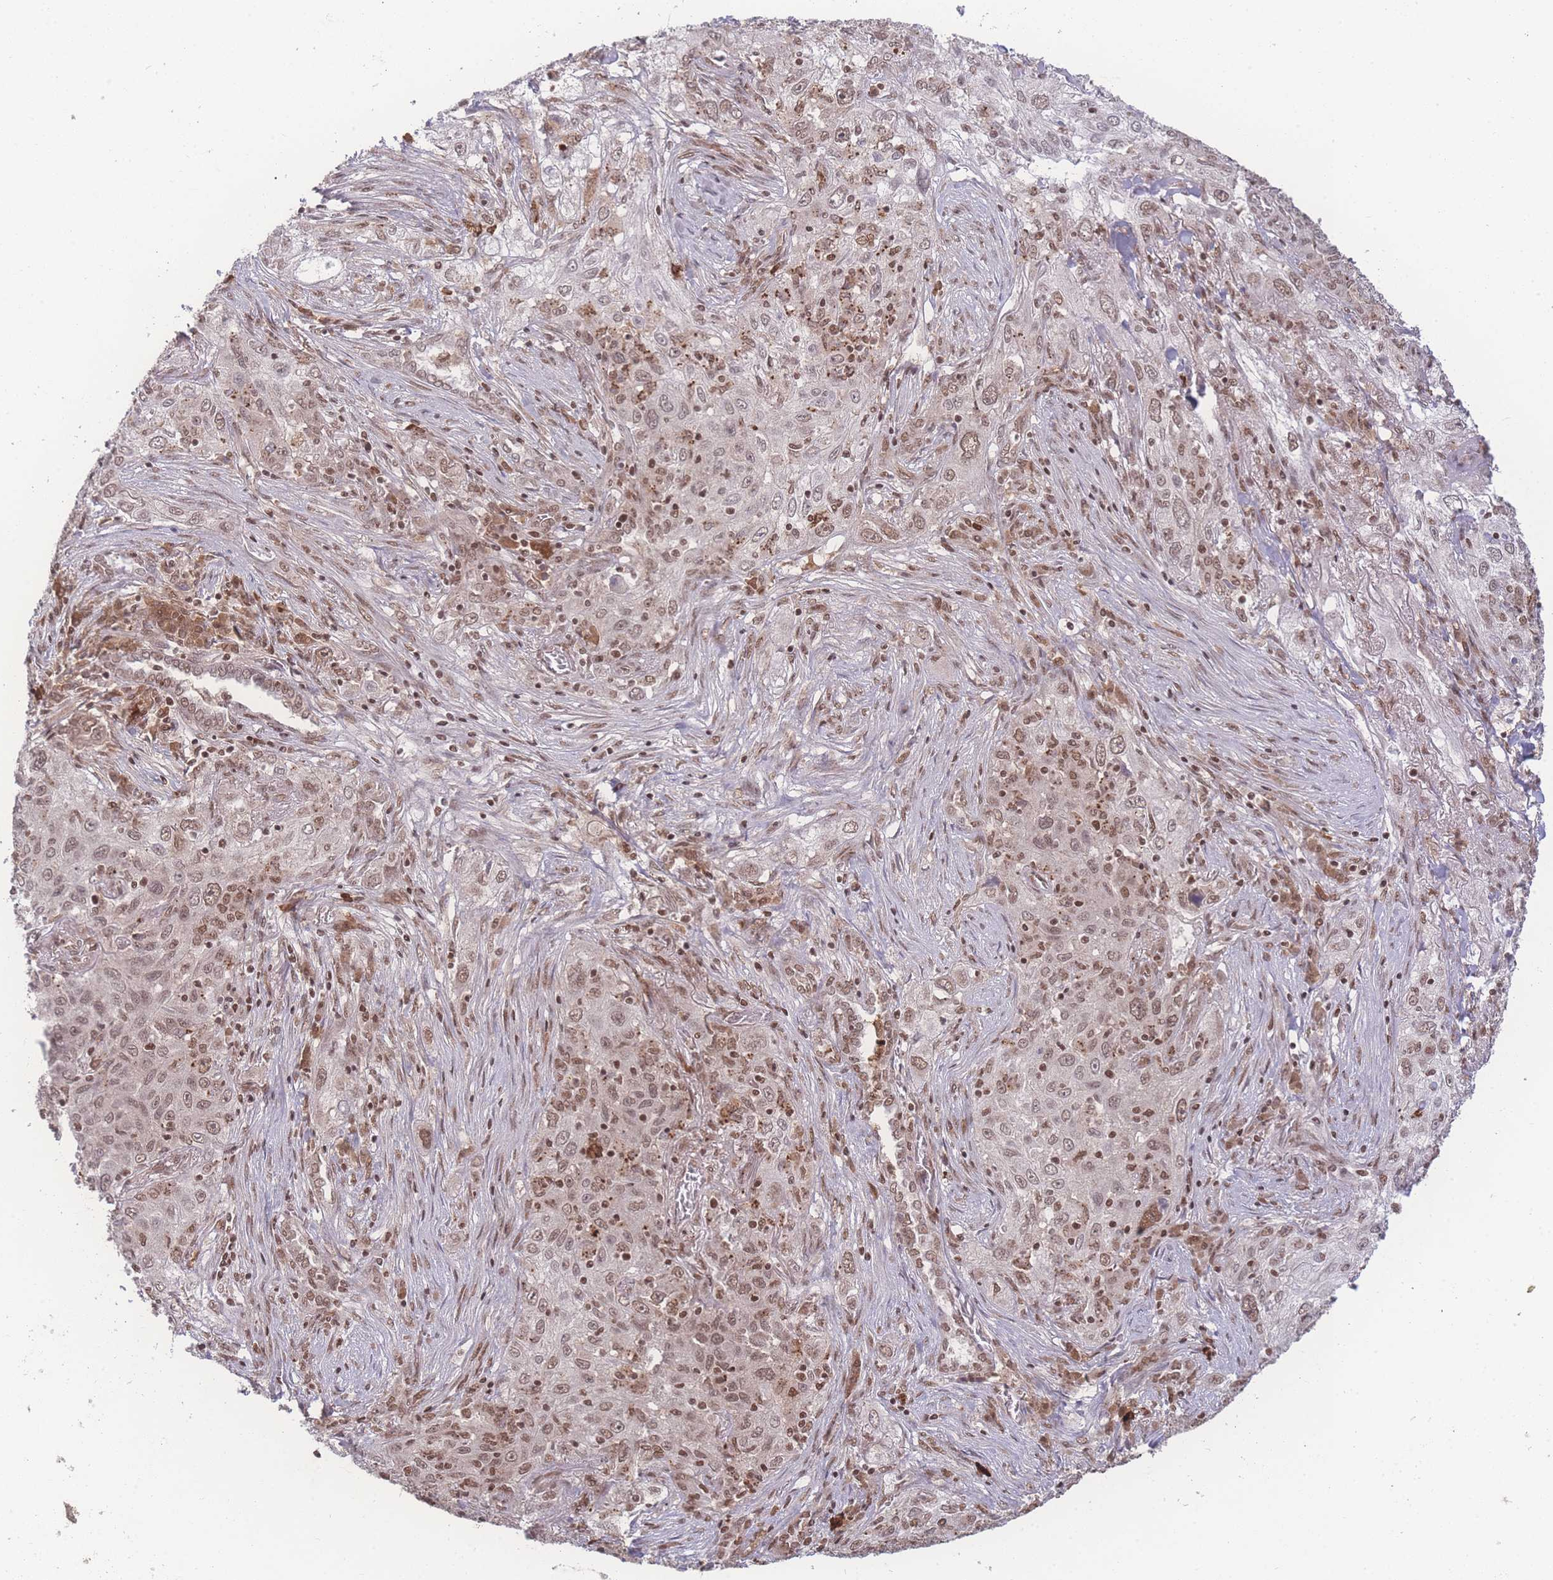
{"staining": {"intensity": "moderate", "quantity": ">75%", "location": "nuclear"}, "tissue": "lung cancer", "cell_type": "Tumor cells", "image_type": "cancer", "snomed": [{"axis": "morphology", "description": "Squamous cell carcinoma, NOS"}, {"axis": "topography", "description": "Lung"}], "caption": "Lung cancer (squamous cell carcinoma) stained for a protein demonstrates moderate nuclear positivity in tumor cells.", "gene": "RAVER1", "patient": {"sex": "female", "age": 69}}